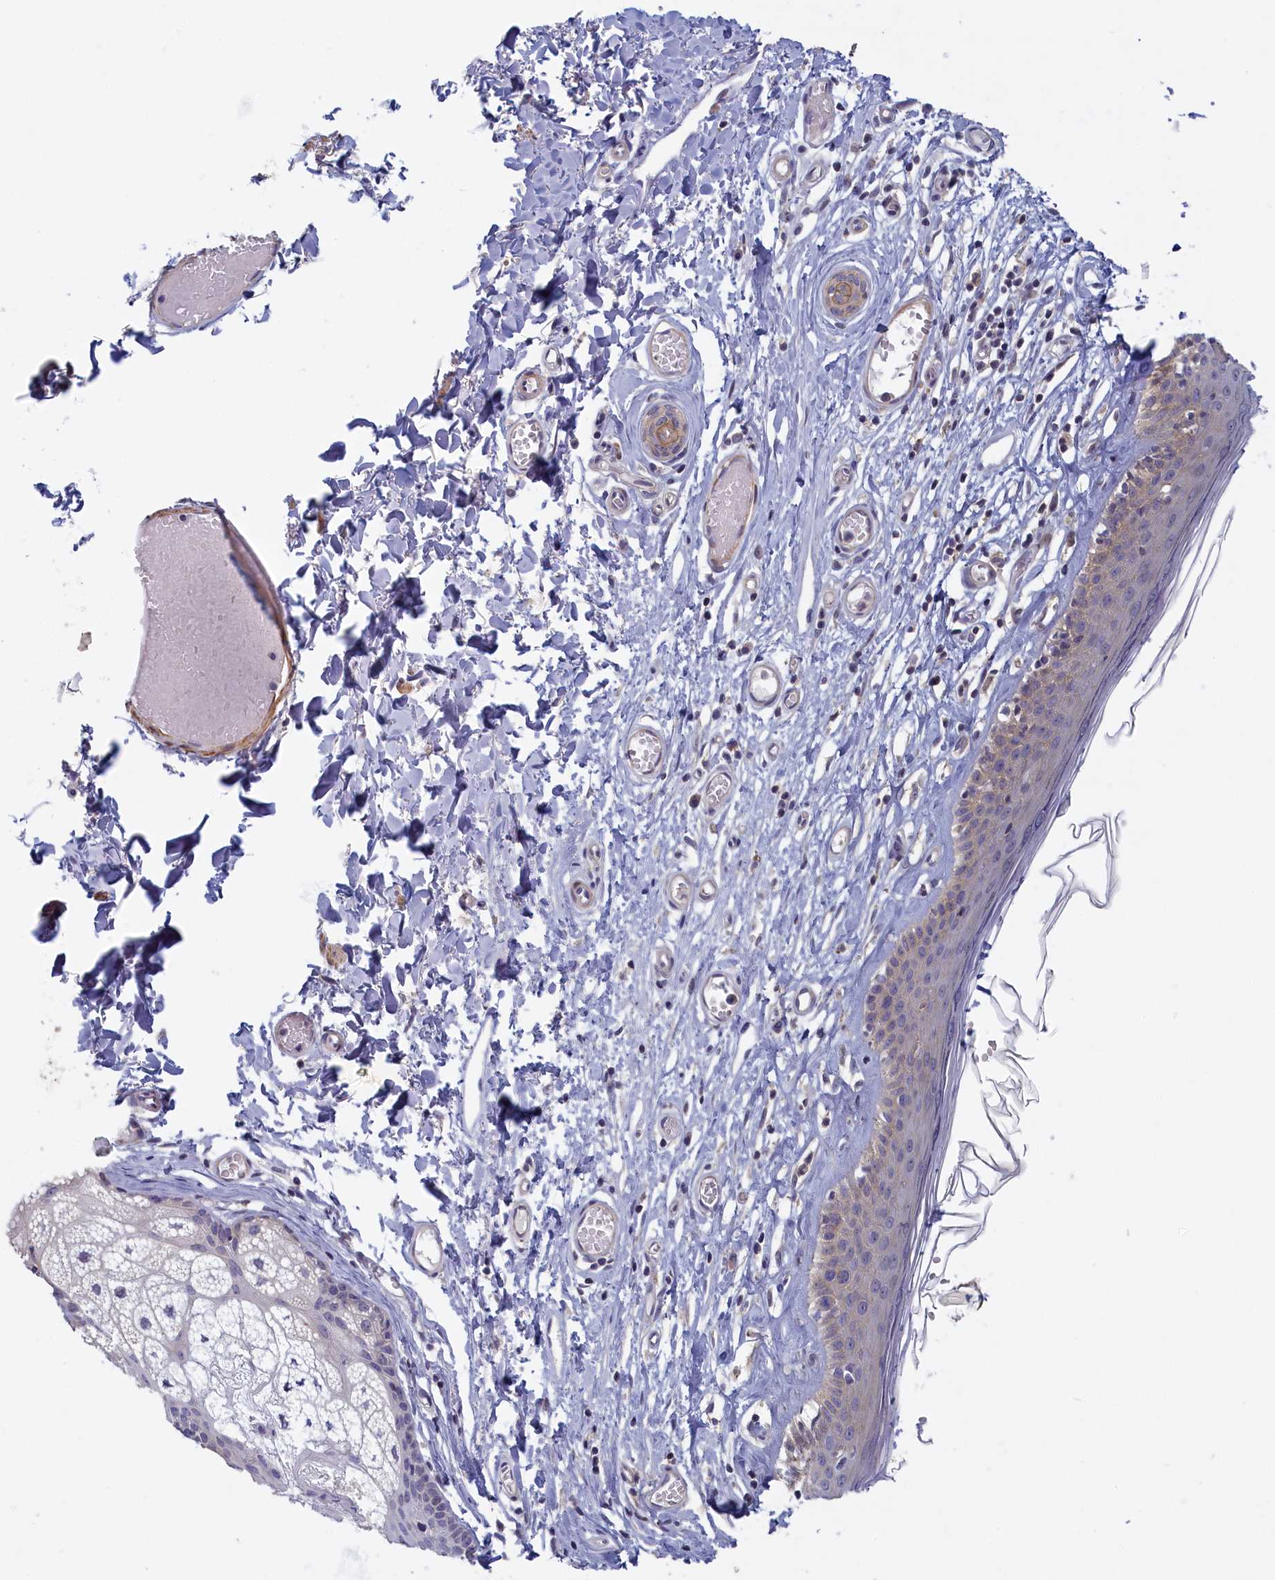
{"staining": {"intensity": "weak", "quantity": "<25%", "location": "cytoplasmic/membranous"}, "tissue": "skin", "cell_type": "Epidermal cells", "image_type": "normal", "snomed": [{"axis": "morphology", "description": "Normal tissue, NOS"}, {"axis": "topography", "description": "Adipose tissue"}, {"axis": "topography", "description": "Vascular tissue"}, {"axis": "topography", "description": "Vulva"}, {"axis": "topography", "description": "Peripheral nerve tissue"}], "caption": "Protein analysis of normal skin exhibits no significant positivity in epidermal cells. Brightfield microscopy of immunohistochemistry stained with DAB (brown) and hematoxylin (blue), captured at high magnification.", "gene": "TRPM4", "patient": {"sex": "female", "age": 86}}